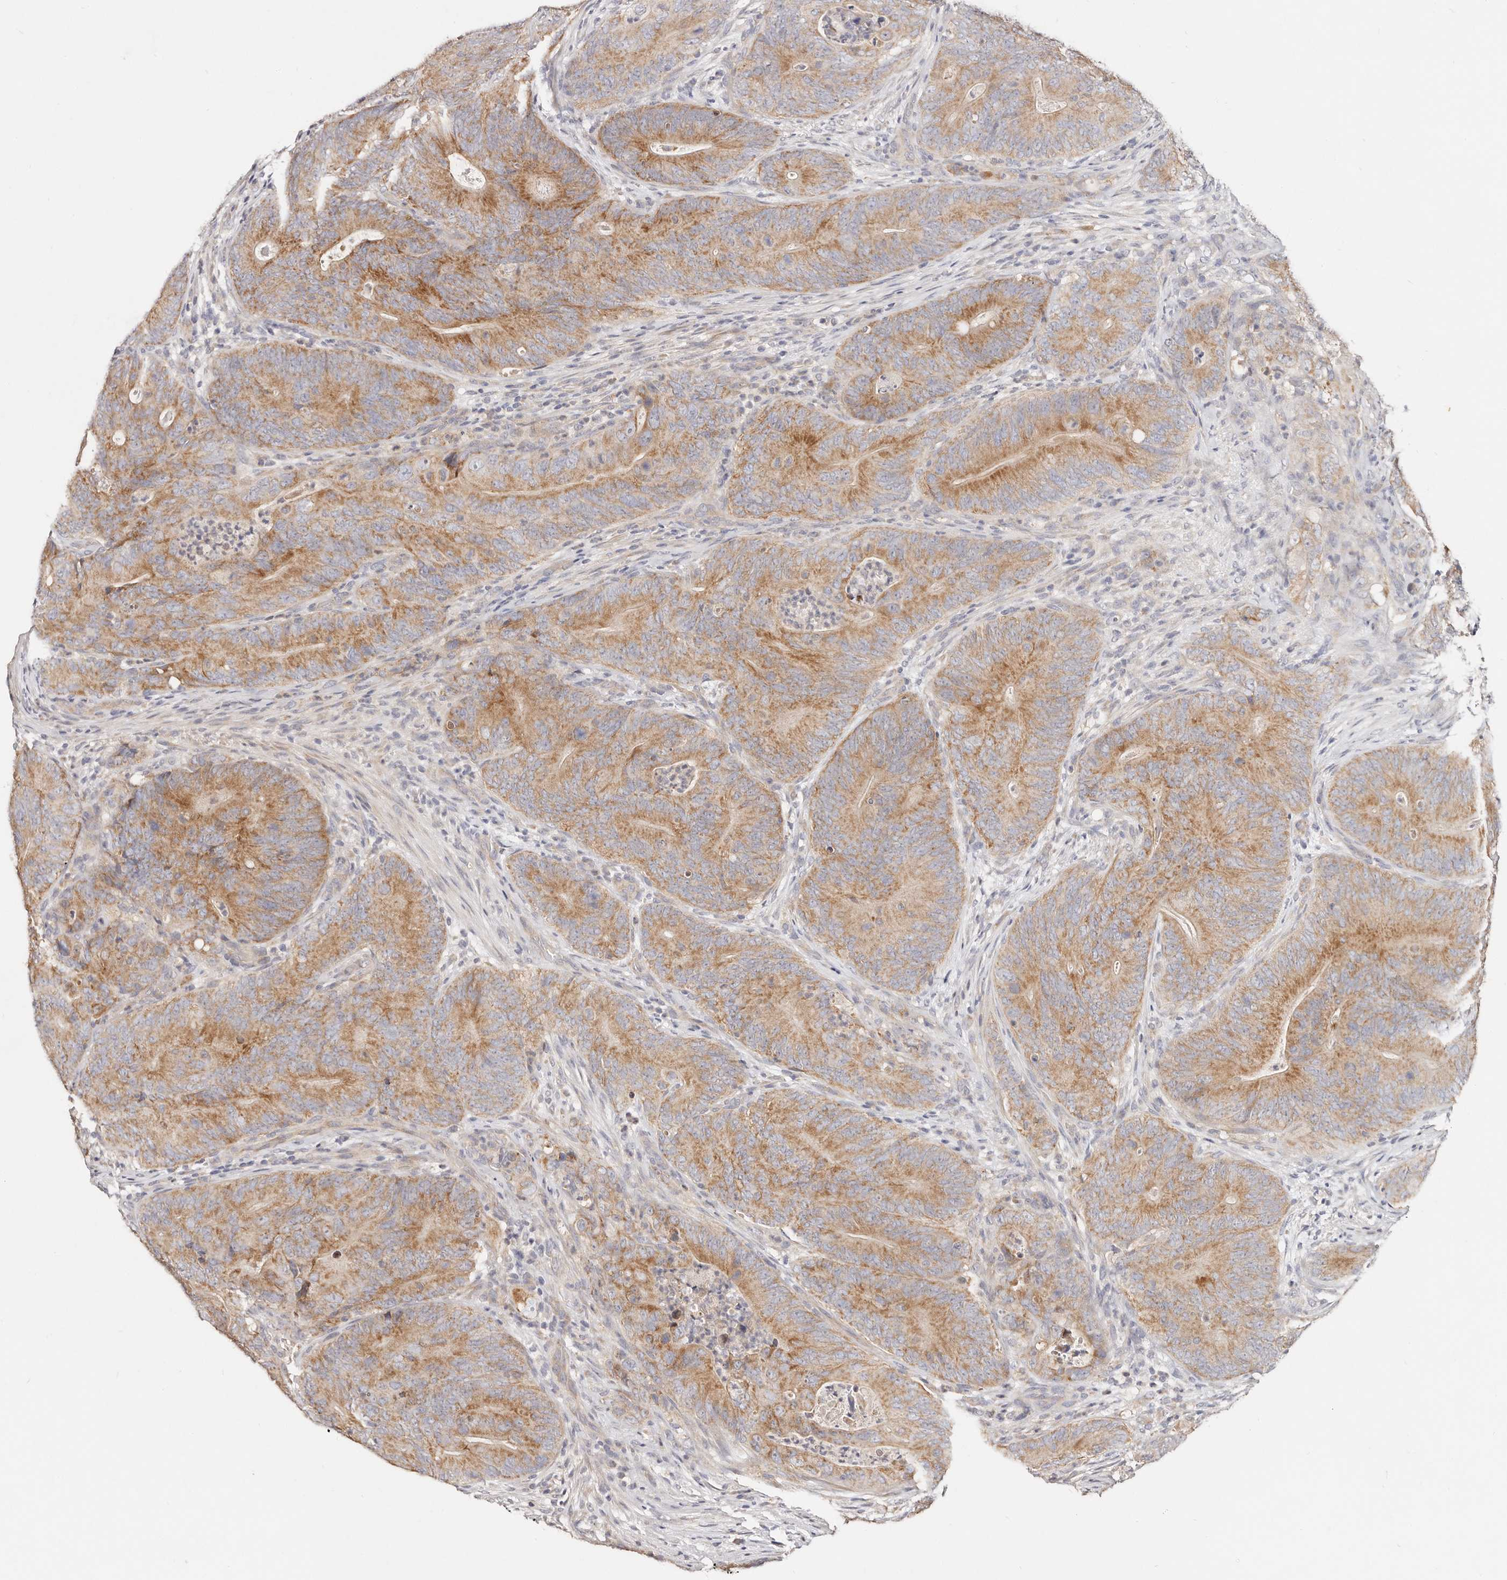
{"staining": {"intensity": "moderate", "quantity": "25%-75%", "location": "cytoplasmic/membranous"}, "tissue": "colorectal cancer", "cell_type": "Tumor cells", "image_type": "cancer", "snomed": [{"axis": "morphology", "description": "Normal tissue, NOS"}, {"axis": "topography", "description": "Colon"}], "caption": "DAB (3,3'-diaminobenzidine) immunohistochemical staining of colorectal cancer shows moderate cytoplasmic/membranous protein positivity in about 25%-75% of tumor cells.", "gene": "VIPAS39", "patient": {"sex": "female", "age": 82}}